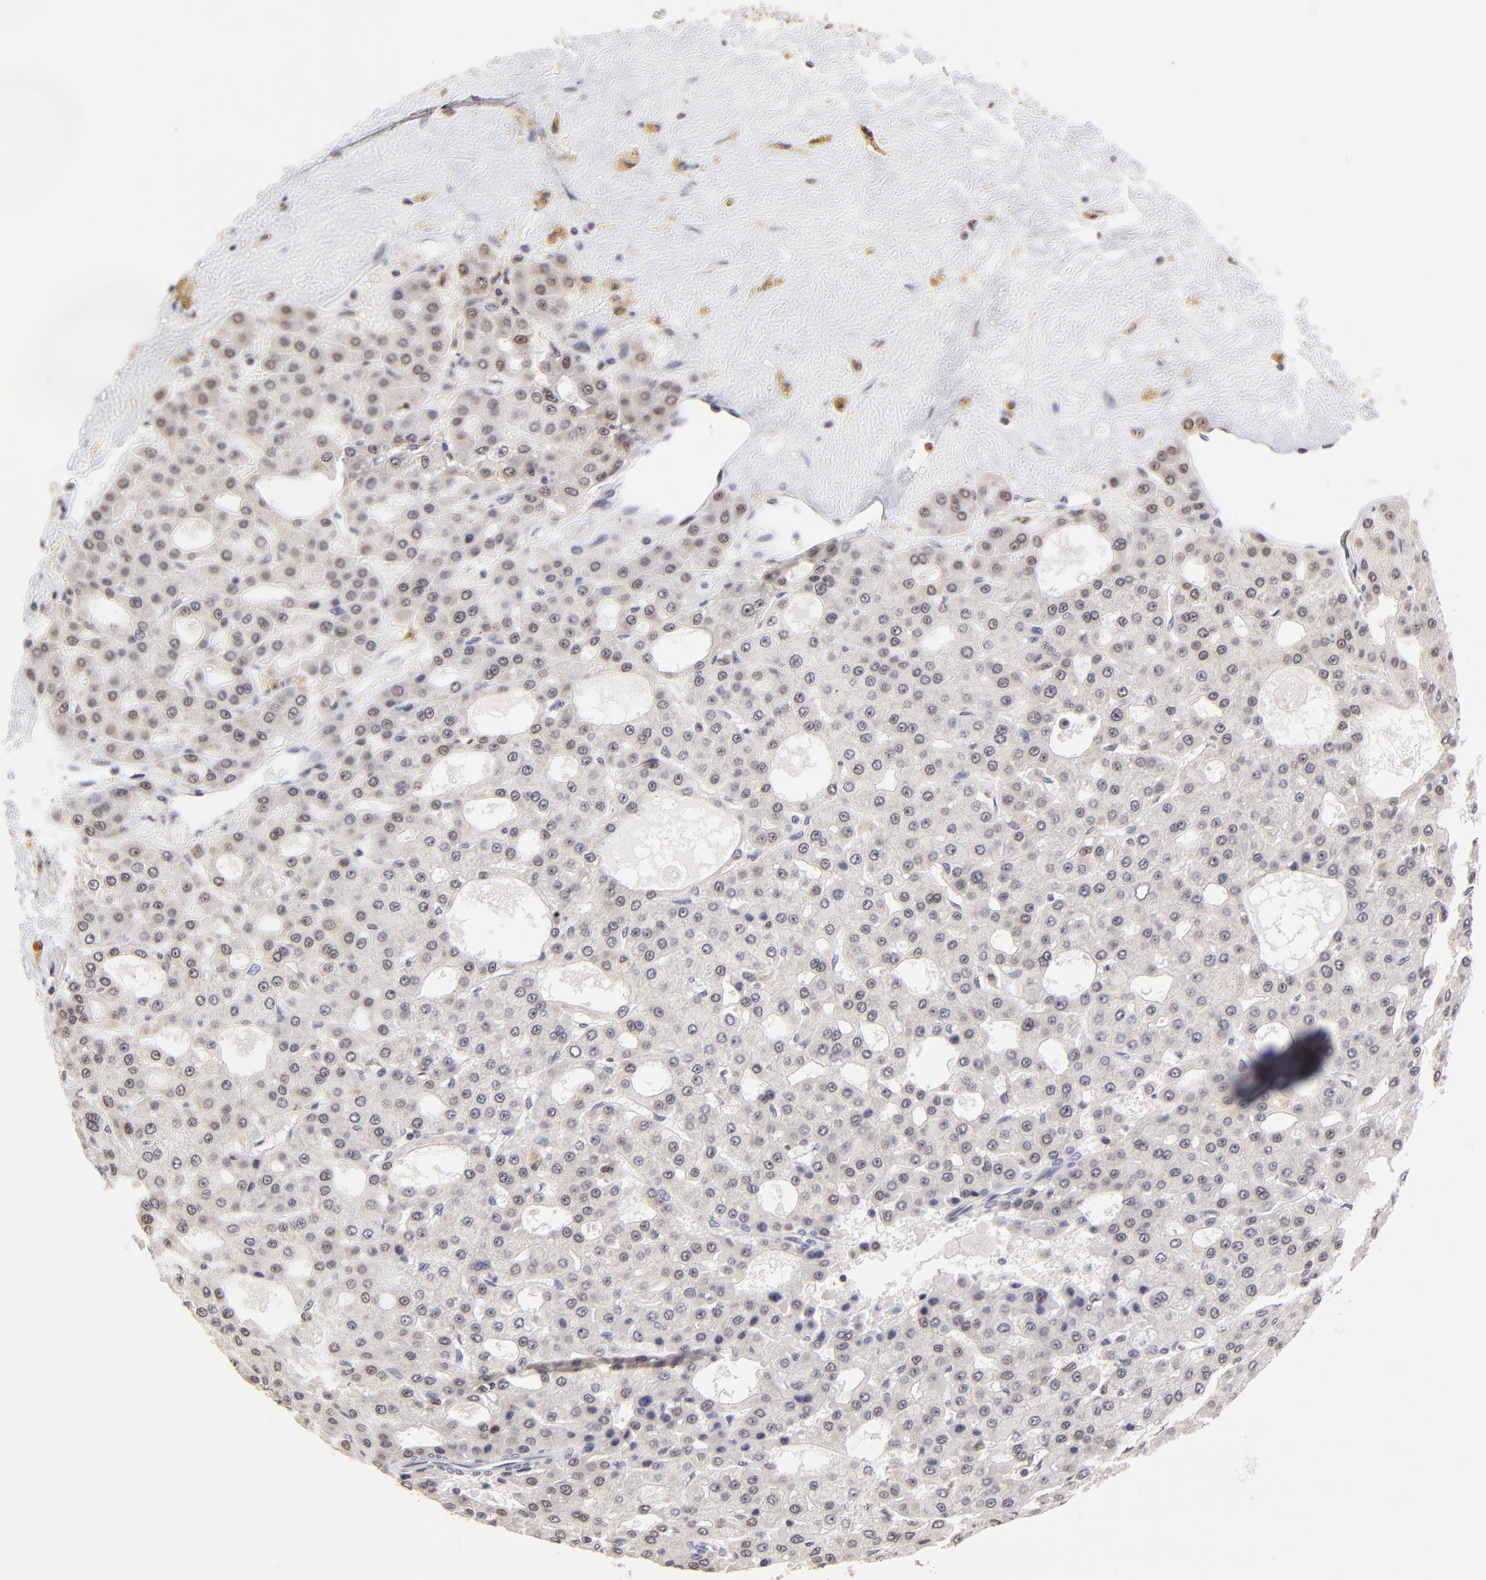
{"staining": {"intensity": "negative", "quantity": "none", "location": "none"}, "tissue": "liver cancer", "cell_type": "Tumor cells", "image_type": "cancer", "snomed": [{"axis": "morphology", "description": "Carcinoma, Hepatocellular, NOS"}, {"axis": "topography", "description": "Liver"}], "caption": "This is an IHC micrograph of human hepatocellular carcinoma (liver). There is no positivity in tumor cells.", "gene": "ZNF670", "patient": {"sex": "male", "age": 47}}